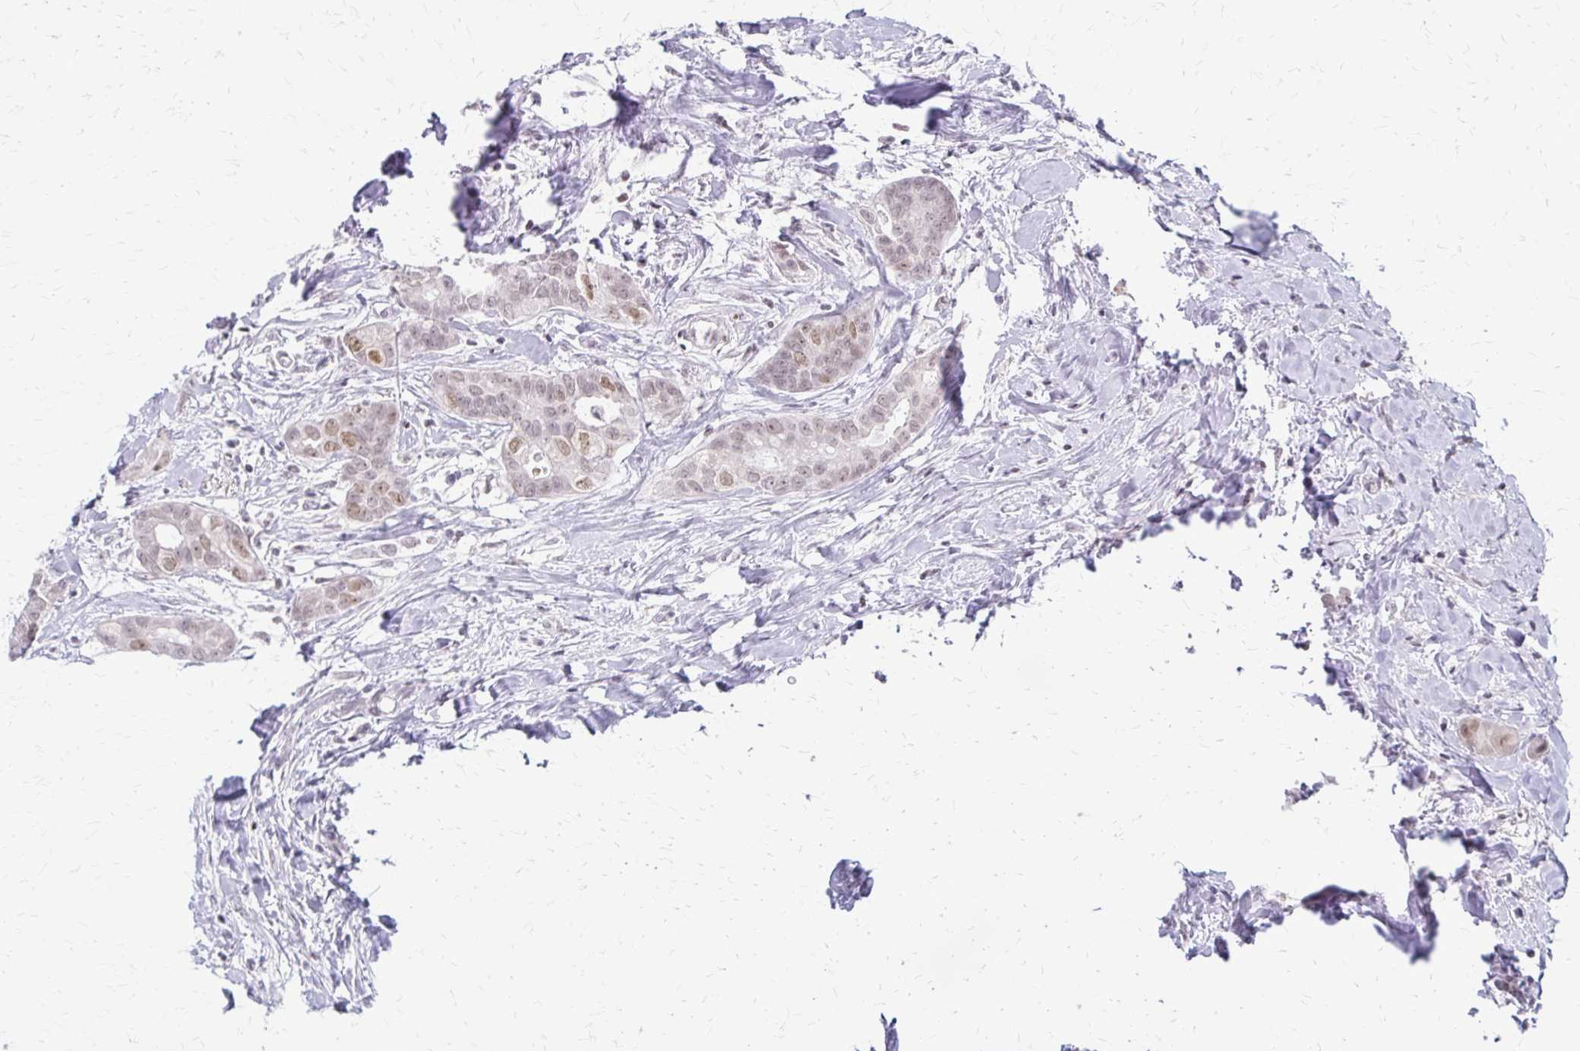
{"staining": {"intensity": "weak", "quantity": ">75%", "location": "nuclear"}, "tissue": "breast cancer", "cell_type": "Tumor cells", "image_type": "cancer", "snomed": [{"axis": "morphology", "description": "Duct carcinoma"}, {"axis": "topography", "description": "Breast"}], "caption": "Immunohistochemical staining of infiltrating ductal carcinoma (breast) demonstrates low levels of weak nuclear protein expression in about >75% of tumor cells.", "gene": "EED", "patient": {"sex": "female", "age": 45}}